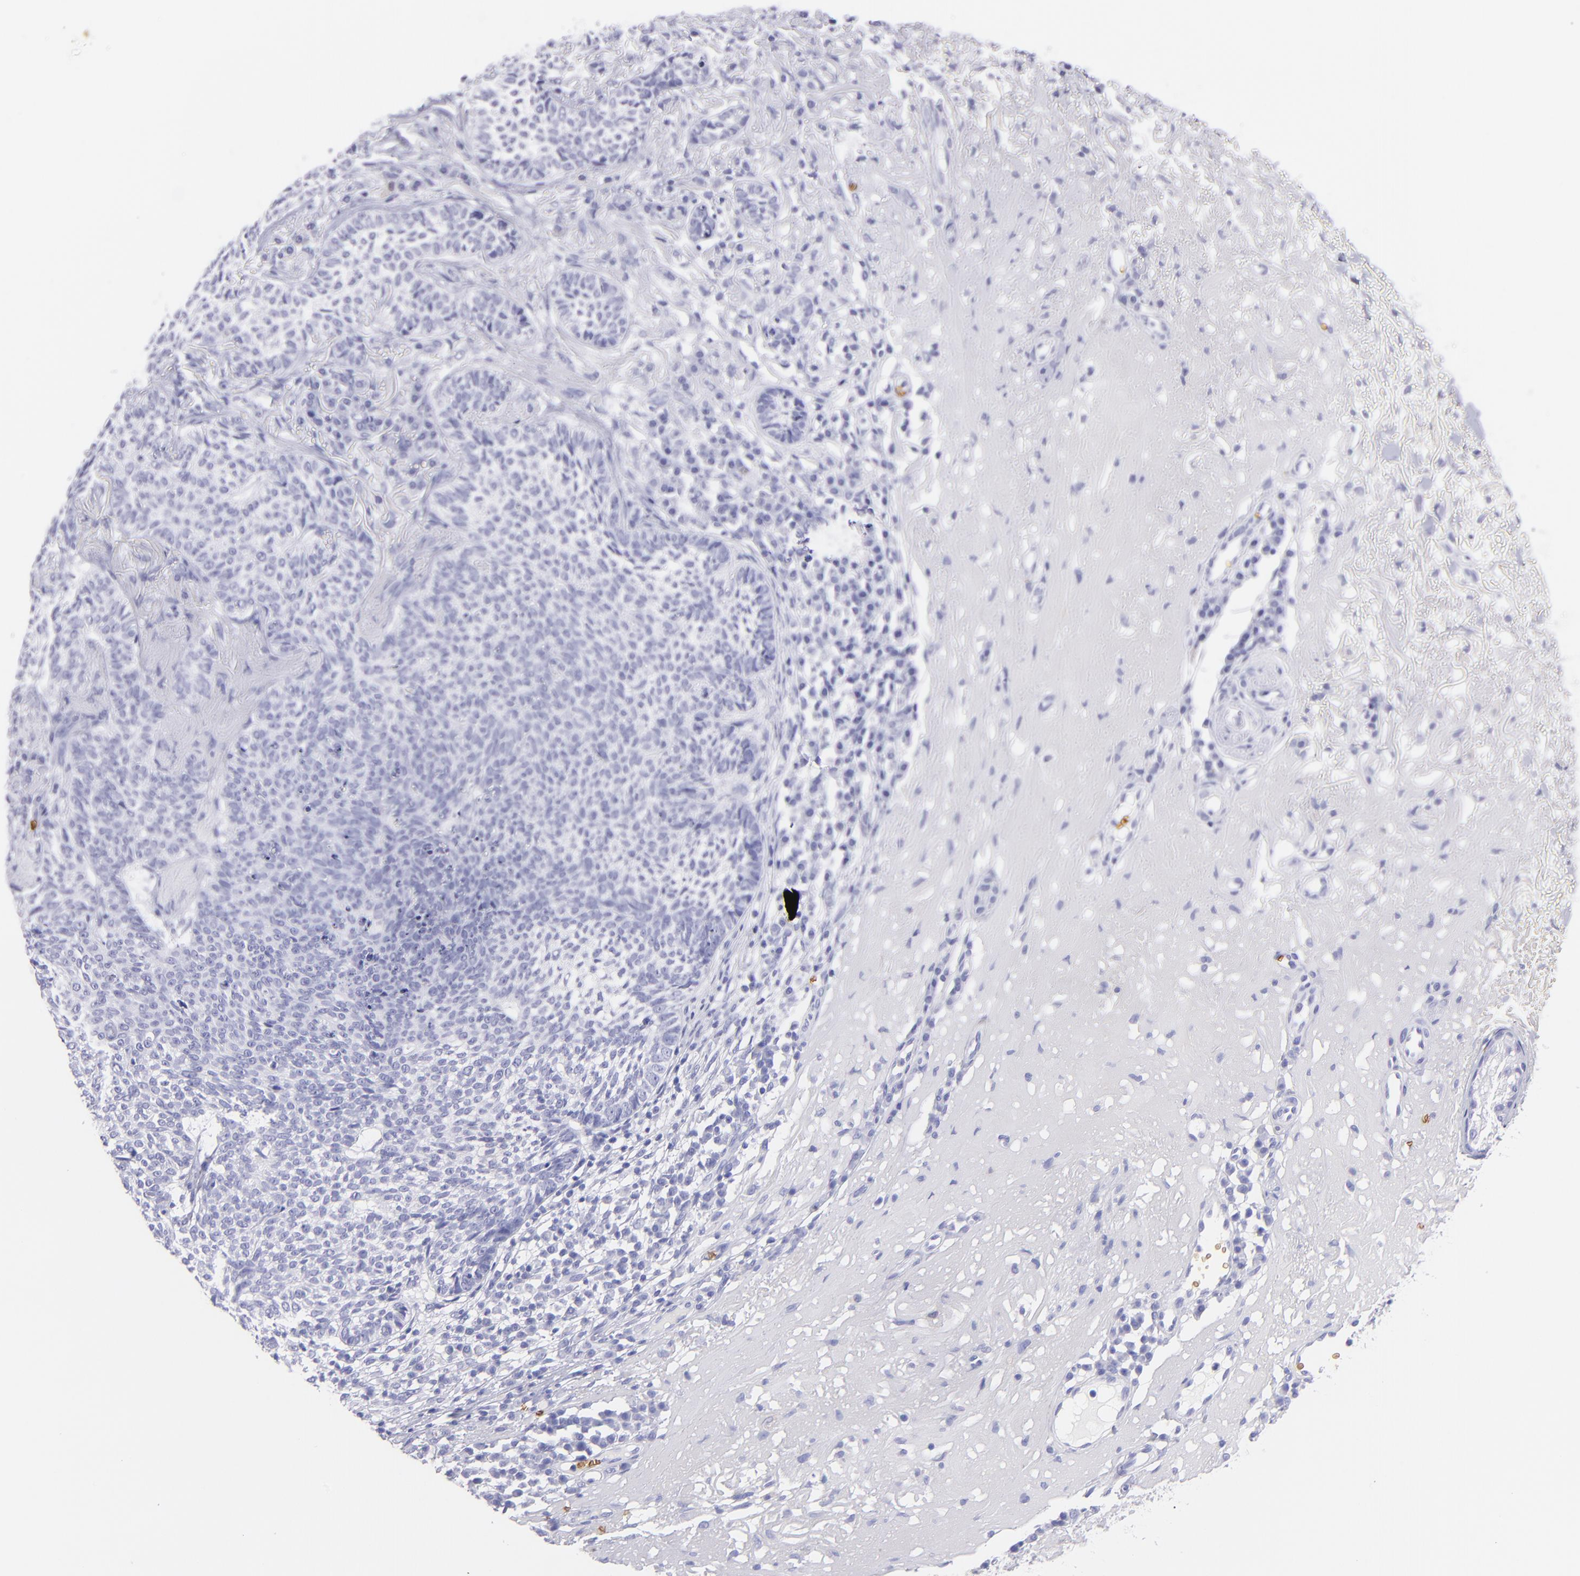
{"staining": {"intensity": "negative", "quantity": "none", "location": "none"}, "tissue": "skin cancer", "cell_type": "Tumor cells", "image_type": "cancer", "snomed": [{"axis": "morphology", "description": "Basal cell carcinoma"}, {"axis": "topography", "description": "Skin"}], "caption": "Immunohistochemistry of human skin cancer (basal cell carcinoma) shows no staining in tumor cells.", "gene": "GYPA", "patient": {"sex": "female", "age": 89}}